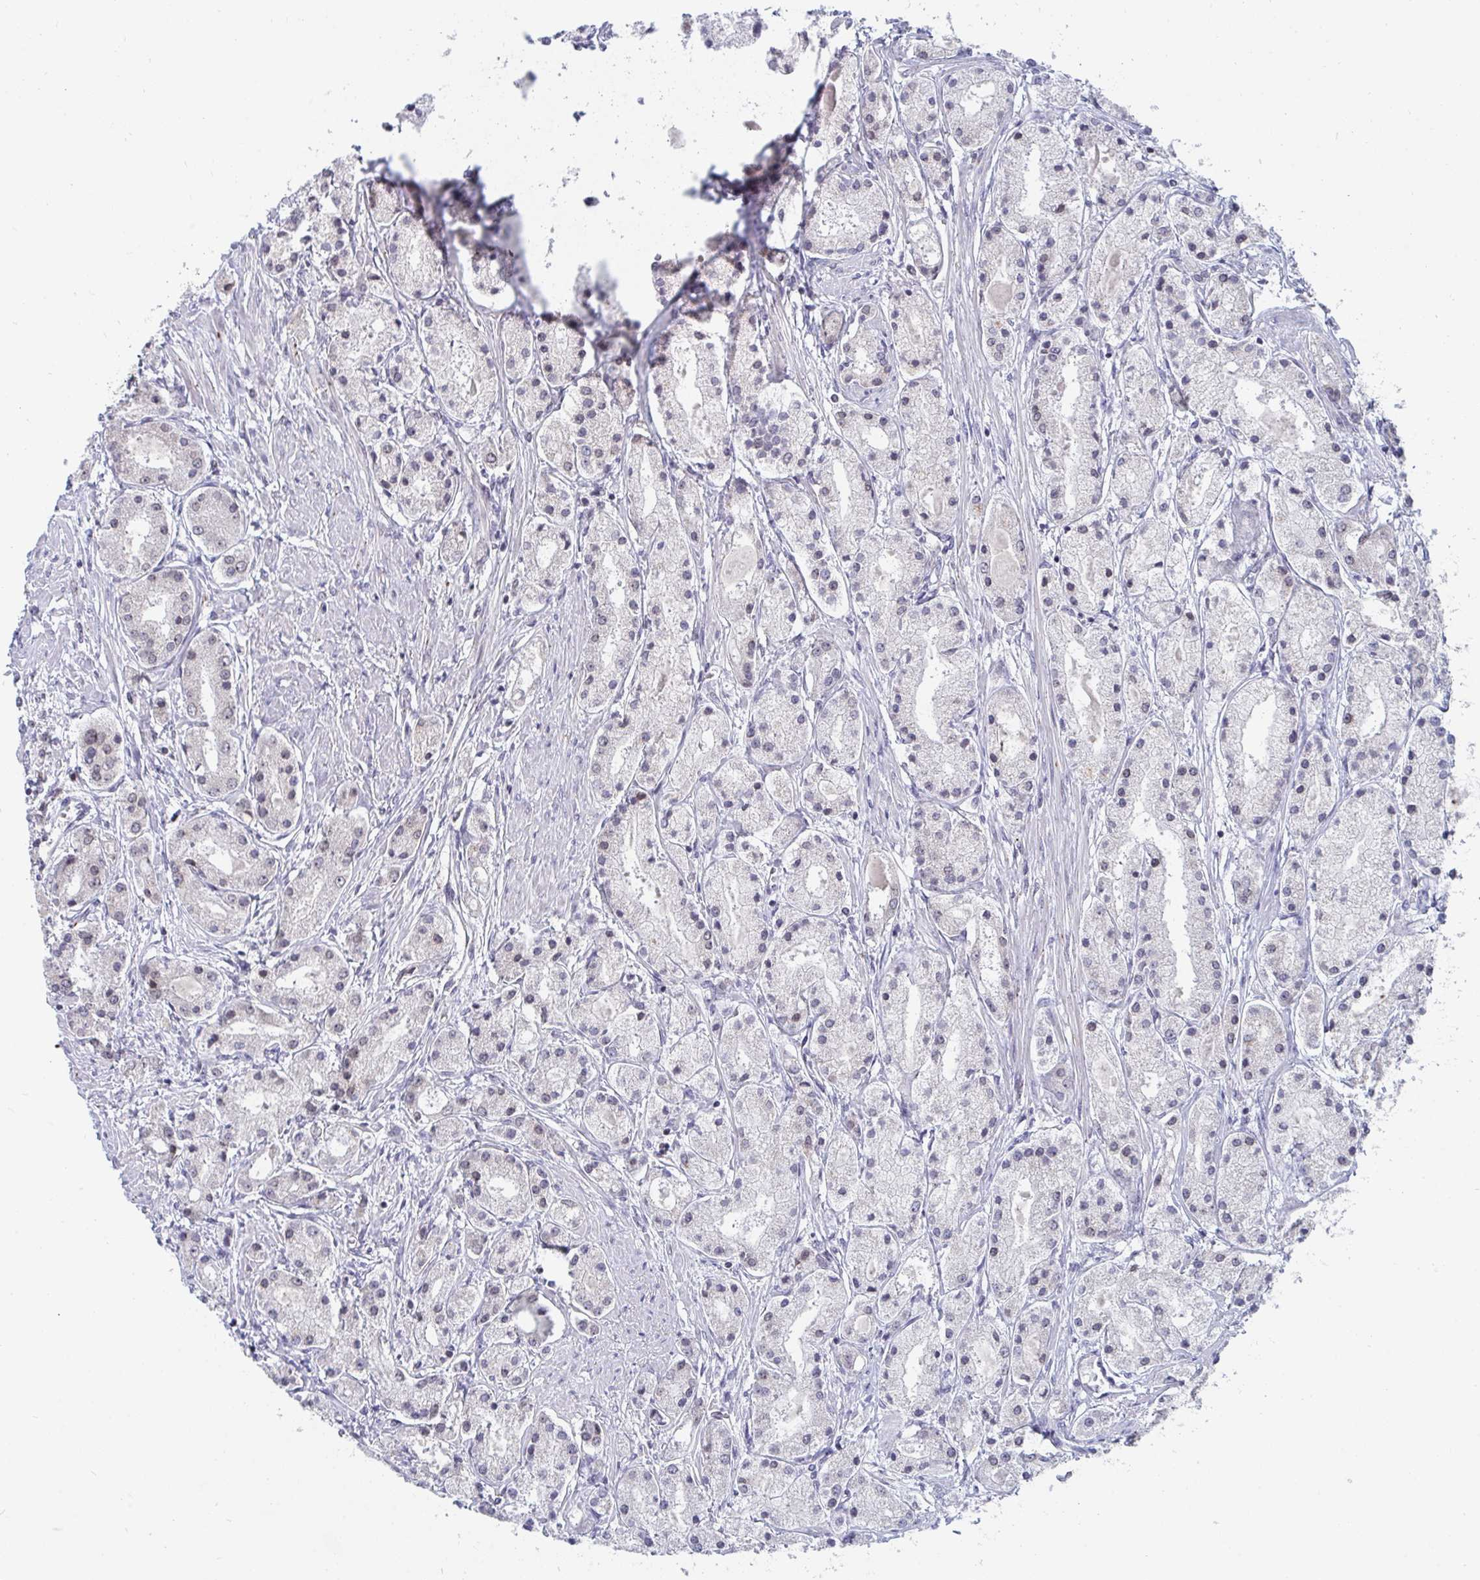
{"staining": {"intensity": "negative", "quantity": "none", "location": "none"}, "tissue": "prostate cancer", "cell_type": "Tumor cells", "image_type": "cancer", "snomed": [{"axis": "morphology", "description": "Adenocarcinoma, High grade"}, {"axis": "topography", "description": "Prostate"}], "caption": "Immunohistochemistry image of human prostate cancer (adenocarcinoma (high-grade)) stained for a protein (brown), which exhibits no expression in tumor cells. Nuclei are stained in blue.", "gene": "TRIP12", "patient": {"sex": "male", "age": 67}}